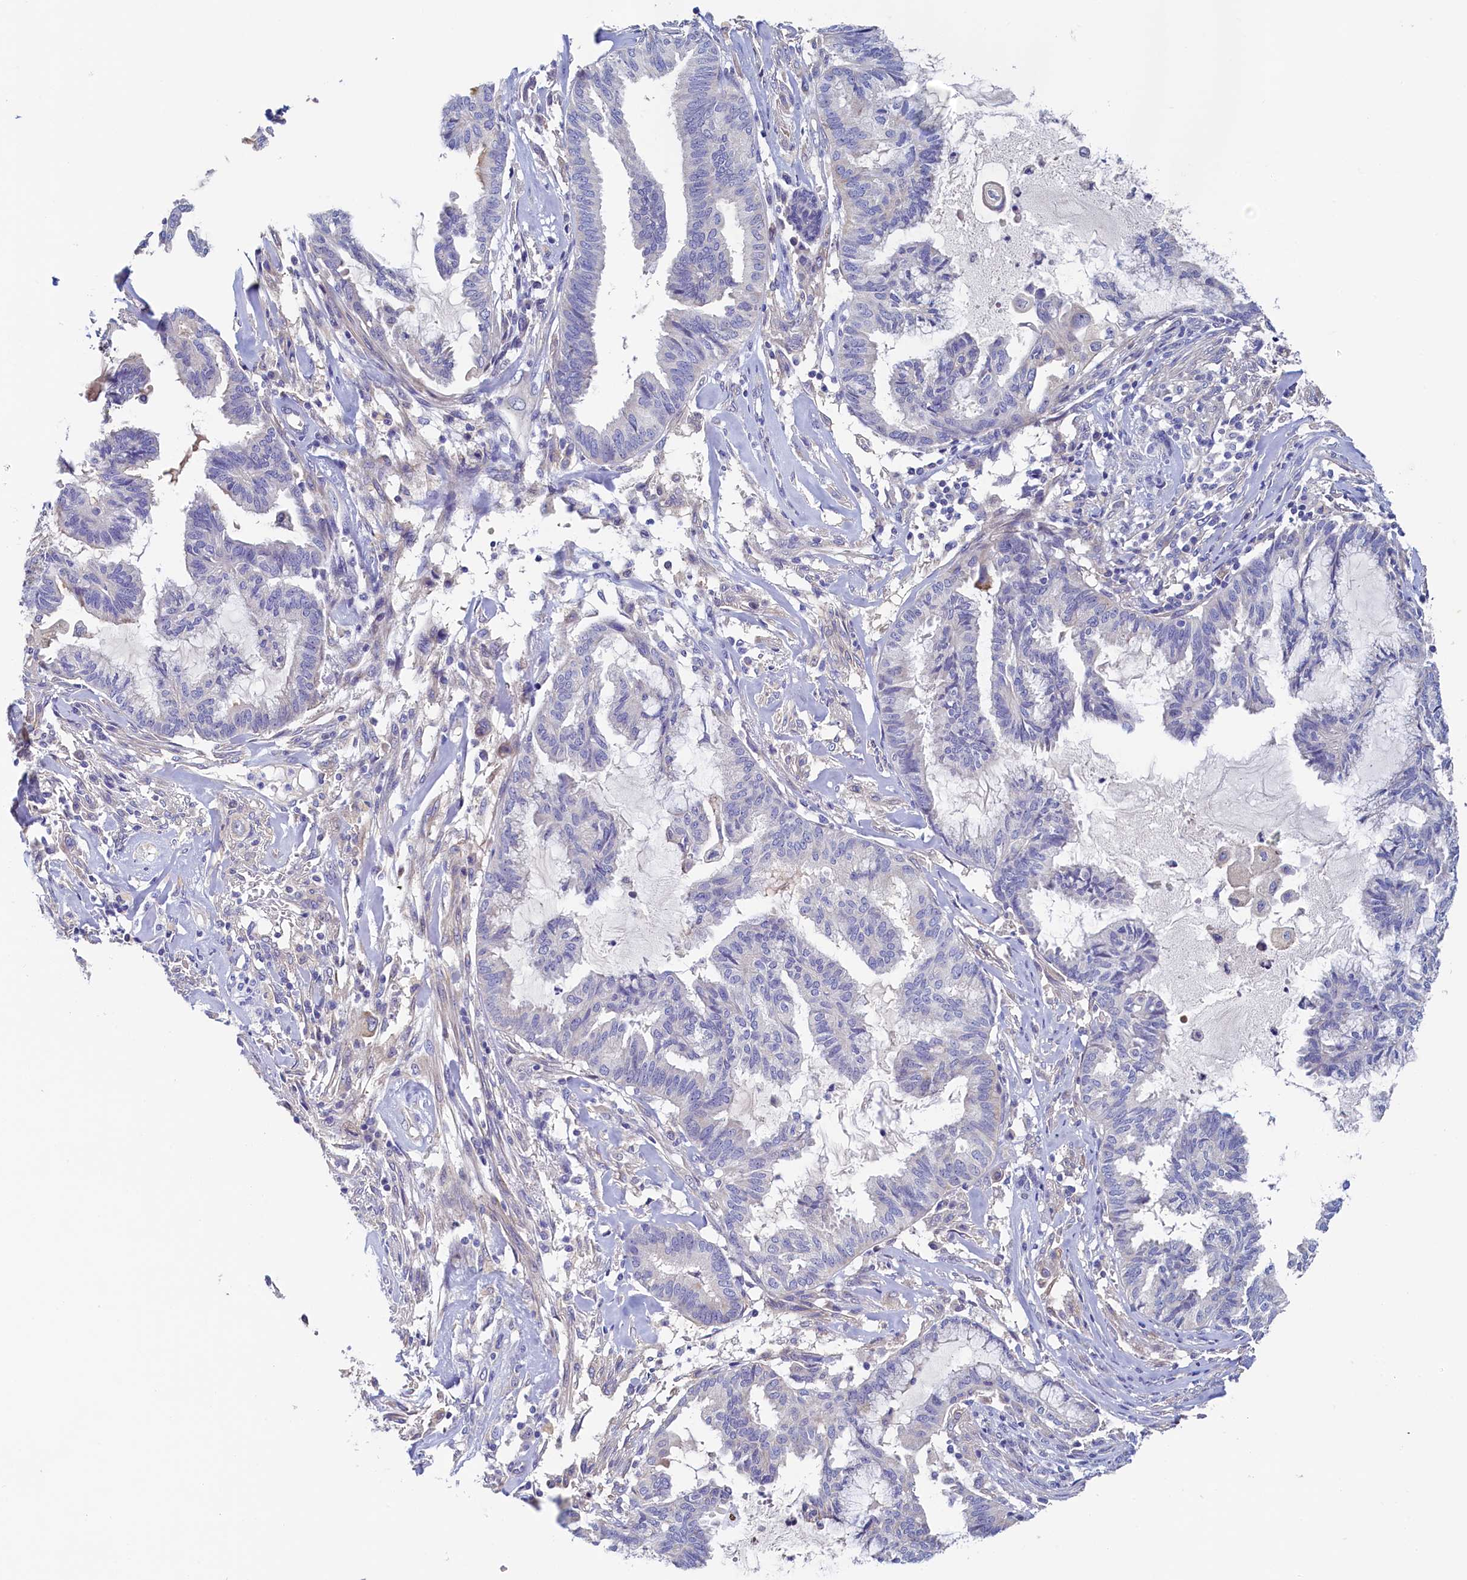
{"staining": {"intensity": "negative", "quantity": "none", "location": "none"}, "tissue": "endometrial cancer", "cell_type": "Tumor cells", "image_type": "cancer", "snomed": [{"axis": "morphology", "description": "Adenocarcinoma, NOS"}, {"axis": "topography", "description": "Endometrium"}], "caption": "A high-resolution image shows immunohistochemistry (IHC) staining of endometrial cancer (adenocarcinoma), which shows no significant positivity in tumor cells.", "gene": "DTD1", "patient": {"sex": "female", "age": 86}}